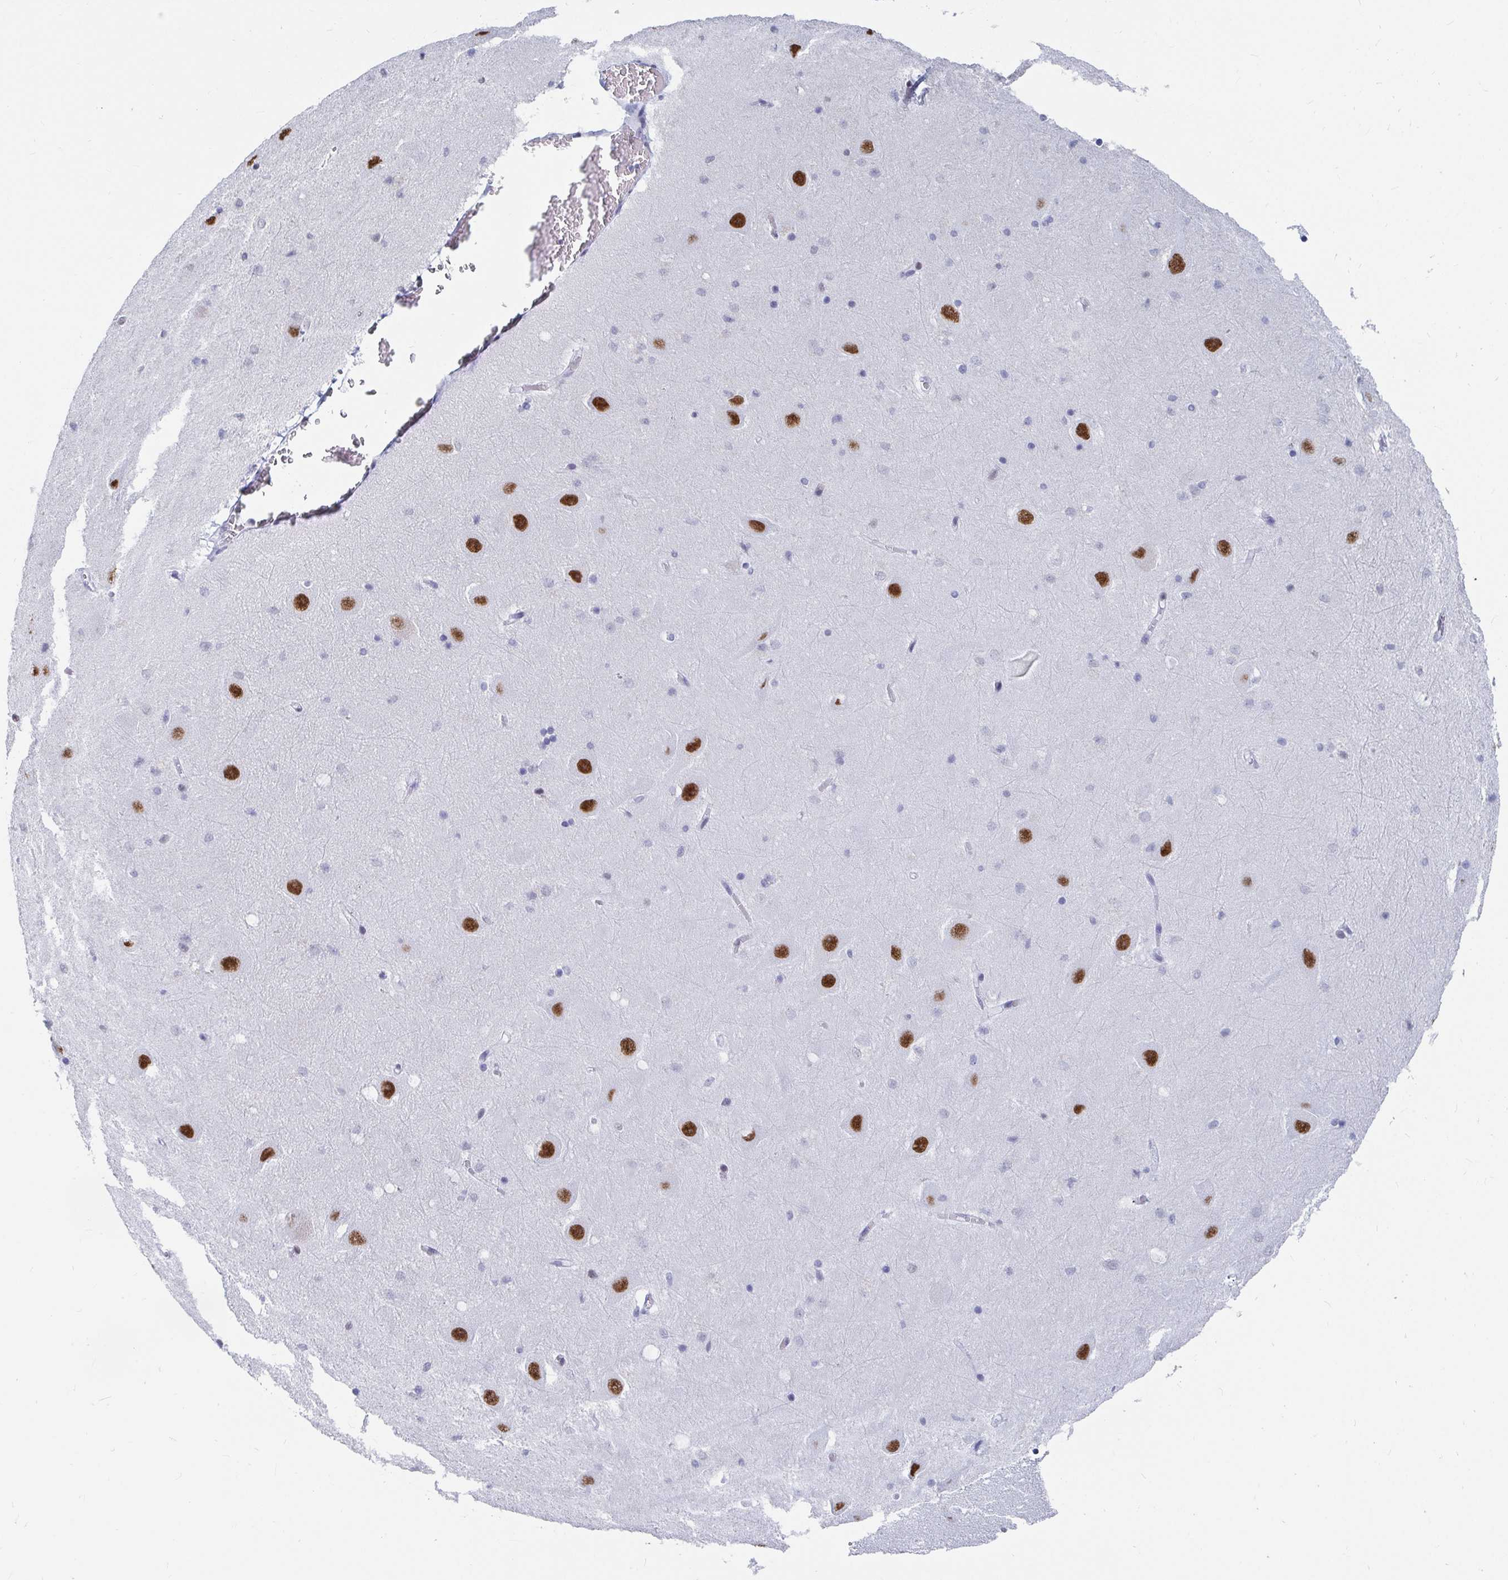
{"staining": {"intensity": "strong", "quantity": "25%-75%", "location": "nuclear"}, "tissue": "hippocampus", "cell_type": "Glial cells", "image_type": "normal", "snomed": [{"axis": "morphology", "description": "Normal tissue, NOS"}, {"axis": "topography", "description": "Hippocampus"}], "caption": "Hippocampus stained with DAB (3,3'-diaminobenzidine) immunohistochemistry exhibits high levels of strong nuclear expression in about 25%-75% of glial cells.", "gene": "SIRT7", "patient": {"sex": "male", "age": 58}}